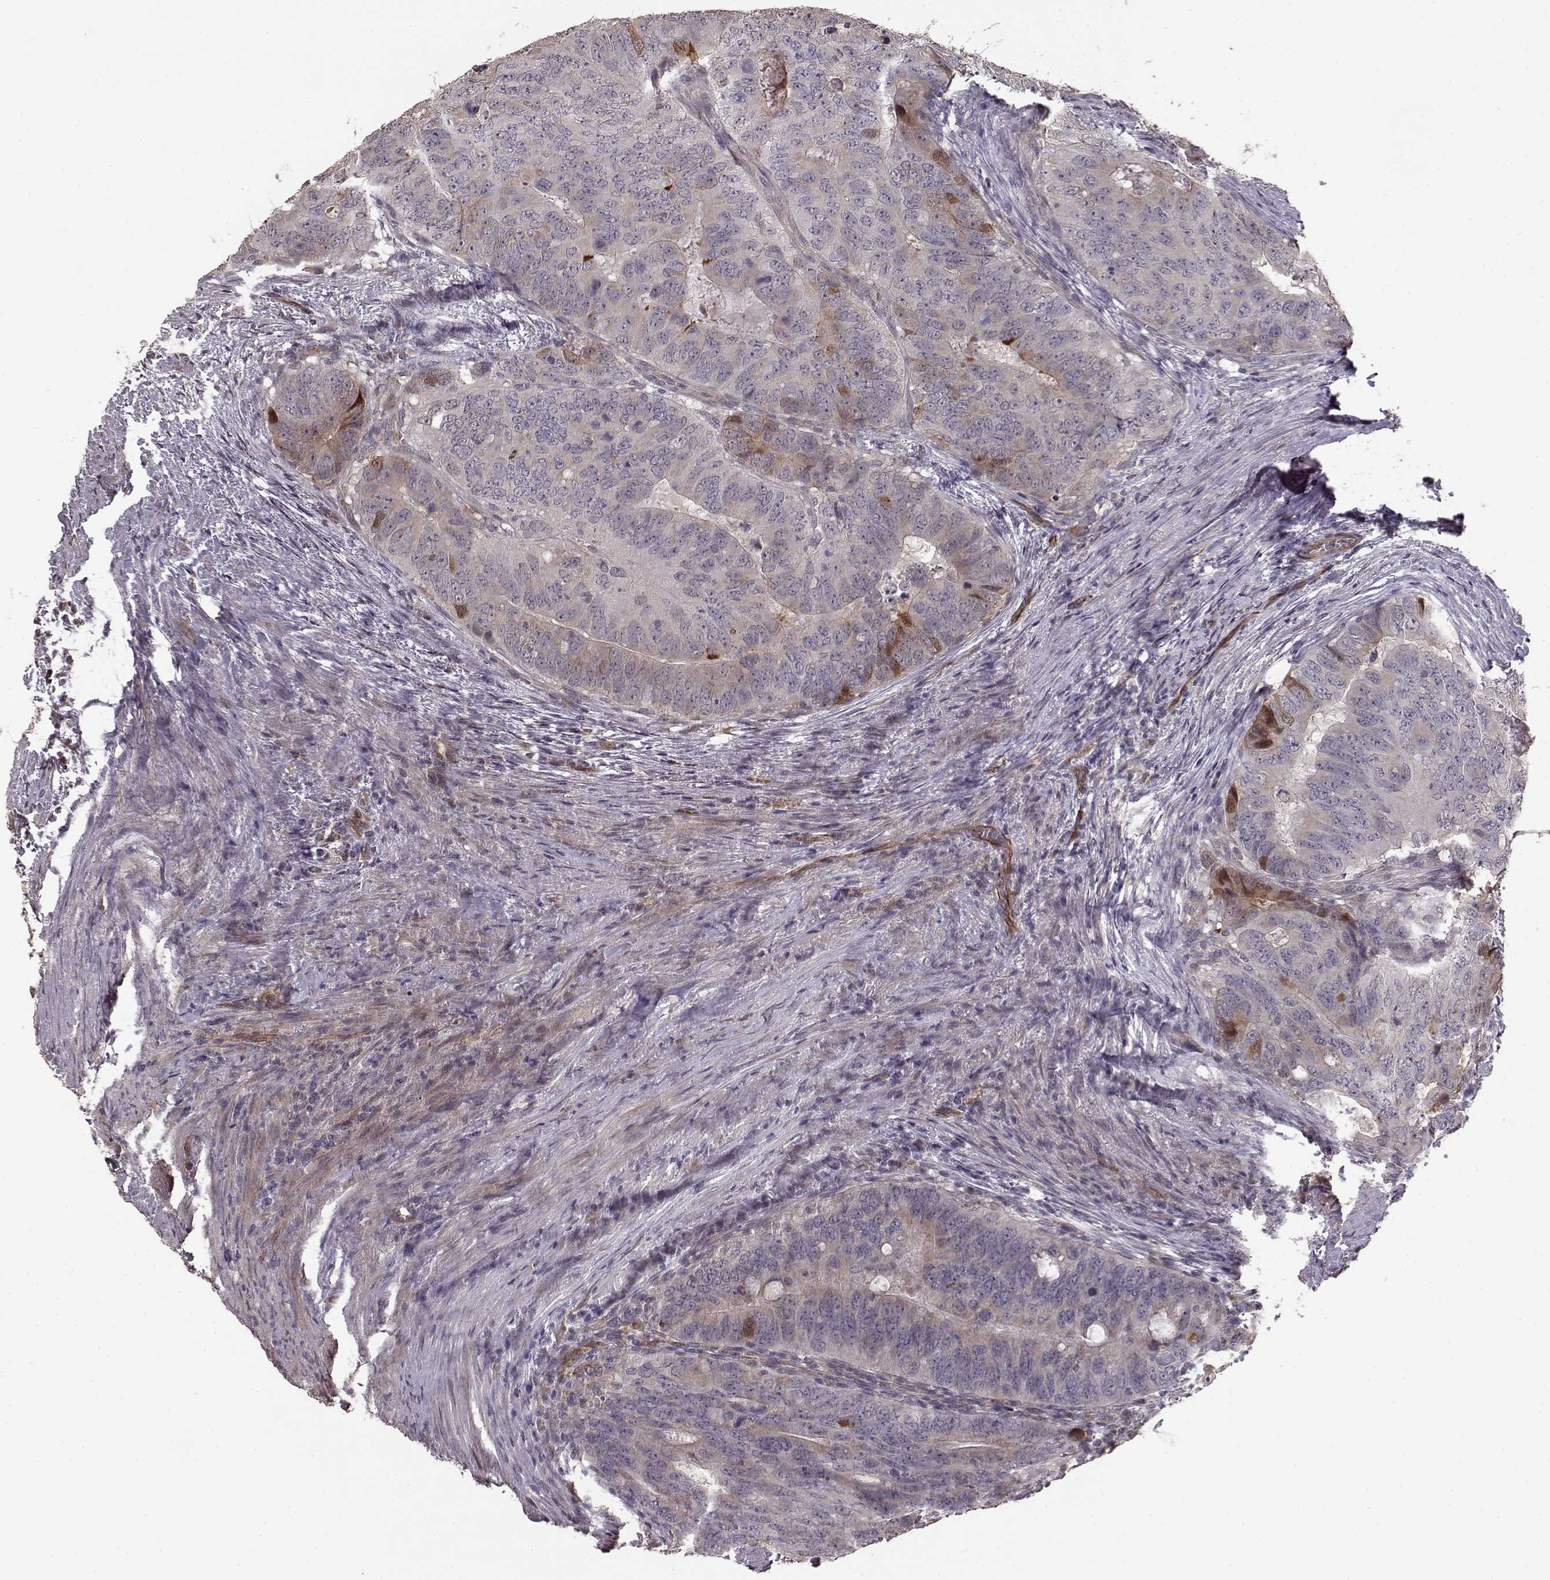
{"staining": {"intensity": "negative", "quantity": "none", "location": "none"}, "tissue": "colorectal cancer", "cell_type": "Tumor cells", "image_type": "cancer", "snomed": [{"axis": "morphology", "description": "Adenocarcinoma, NOS"}, {"axis": "topography", "description": "Colon"}], "caption": "Protein analysis of colorectal cancer (adenocarcinoma) demonstrates no significant staining in tumor cells.", "gene": "BACH2", "patient": {"sex": "male", "age": 79}}